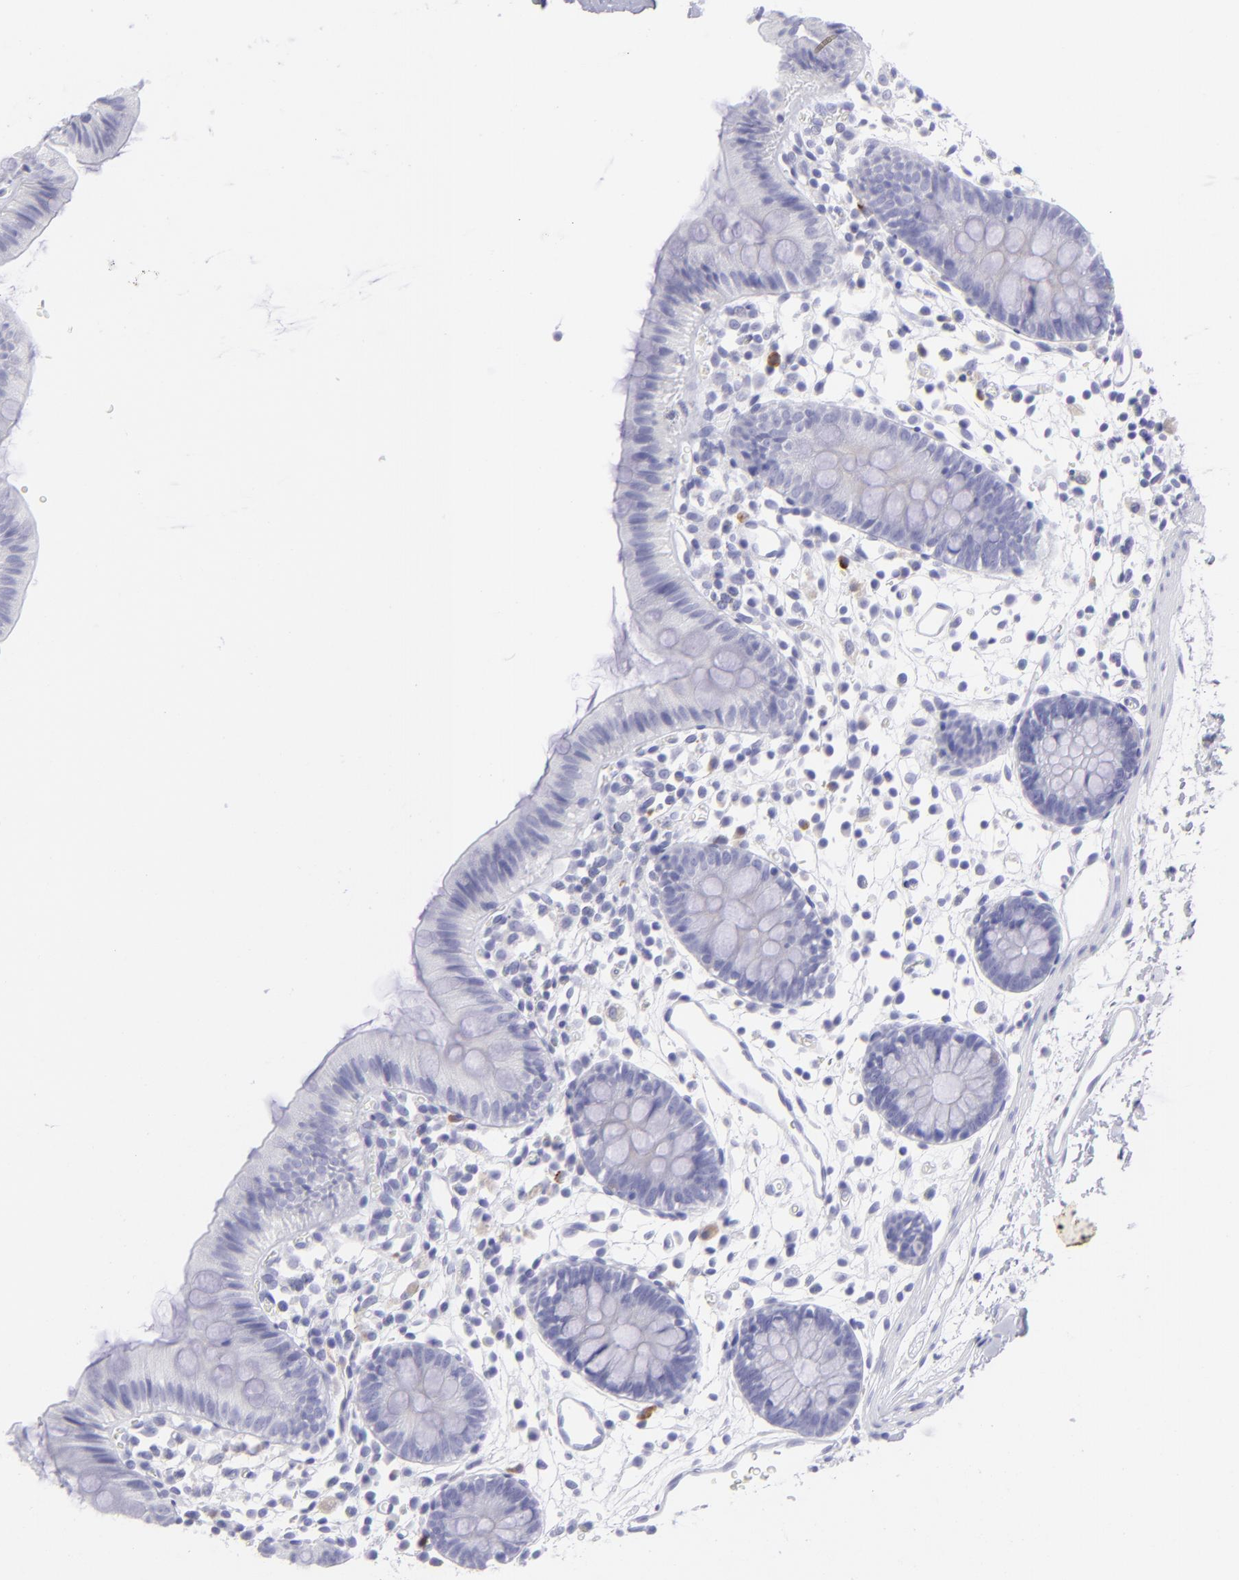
{"staining": {"intensity": "negative", "quantity": "none", "location": "none"}, "tissue": "colon", "cell_type": "Endothelial cells", "image_type": "normal", "snomed": [{"axis": "morphology", "description": "Normal tissue, NOS"}, {"axis": "topography", "description": "Colon"}], "caption": "DAB (3,3'-diaminobenzidine) immunohistochemical staining of benign human colon displays no significant positivity in endothelial cells. (Stains: DAB immunohistochemistry with hematoxylin counter stain, Microscopy: brightfield microscopy at high magnification).", "gene": "SLC1A2", "patient": {"sex": "male", "age": 14}}